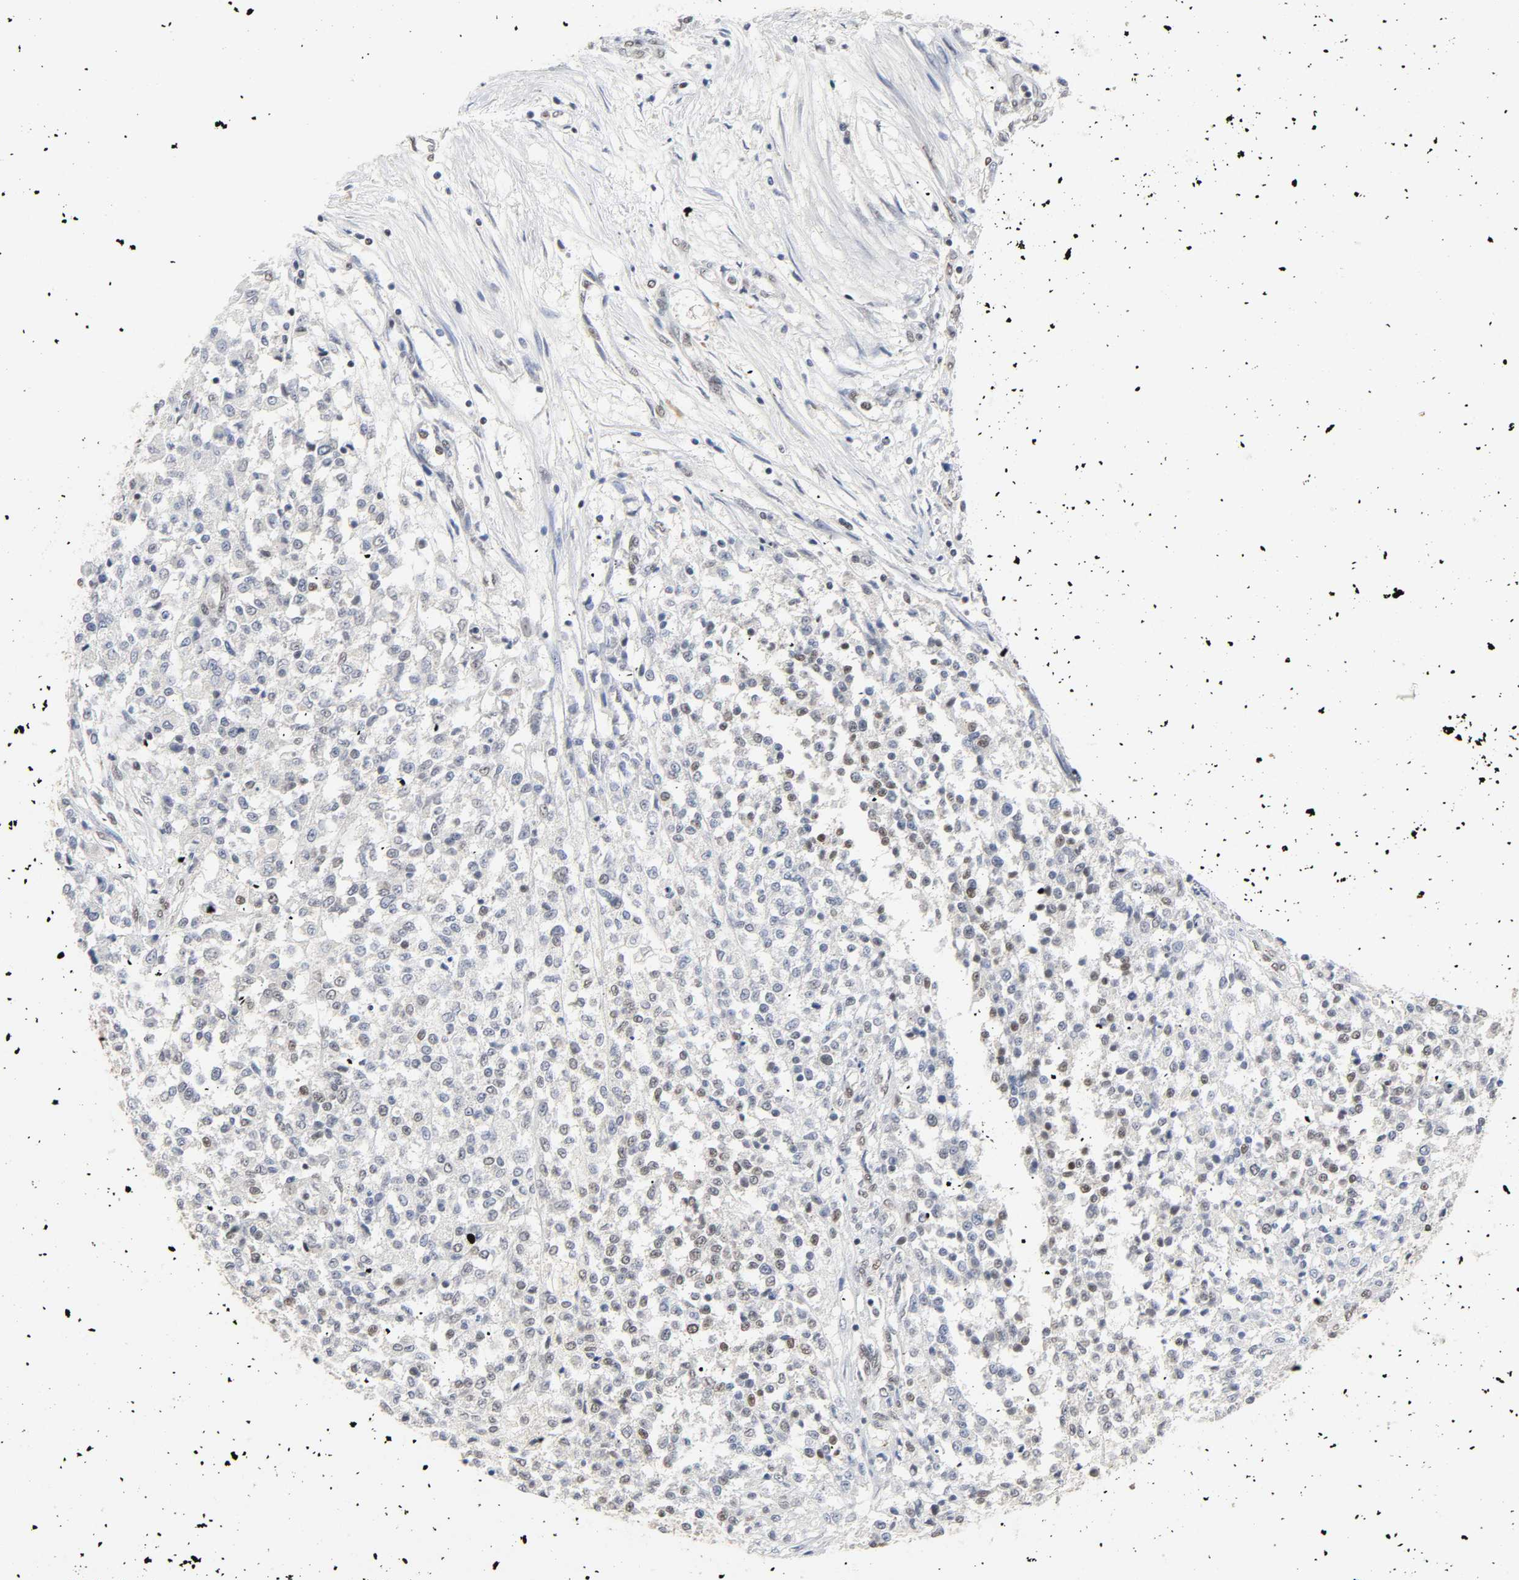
{"staining": {"intensity": "weak", "quantity": "<25%", "location": "nuclear"}, "tissue": "testis cancer", "cell_type": "Tumor cells", "image_type": "cancer", "snomed": [{"axis": "morphology", "description": "Seminoma, NOS"}, {"axis": "topography", "description": "Testis"}], "caption": "Protein analysis of seminoma (testis) displays no significant staining in tumor cells.", "gene": "NCOA6", "patient": {"sex": "male", "age": 59}}